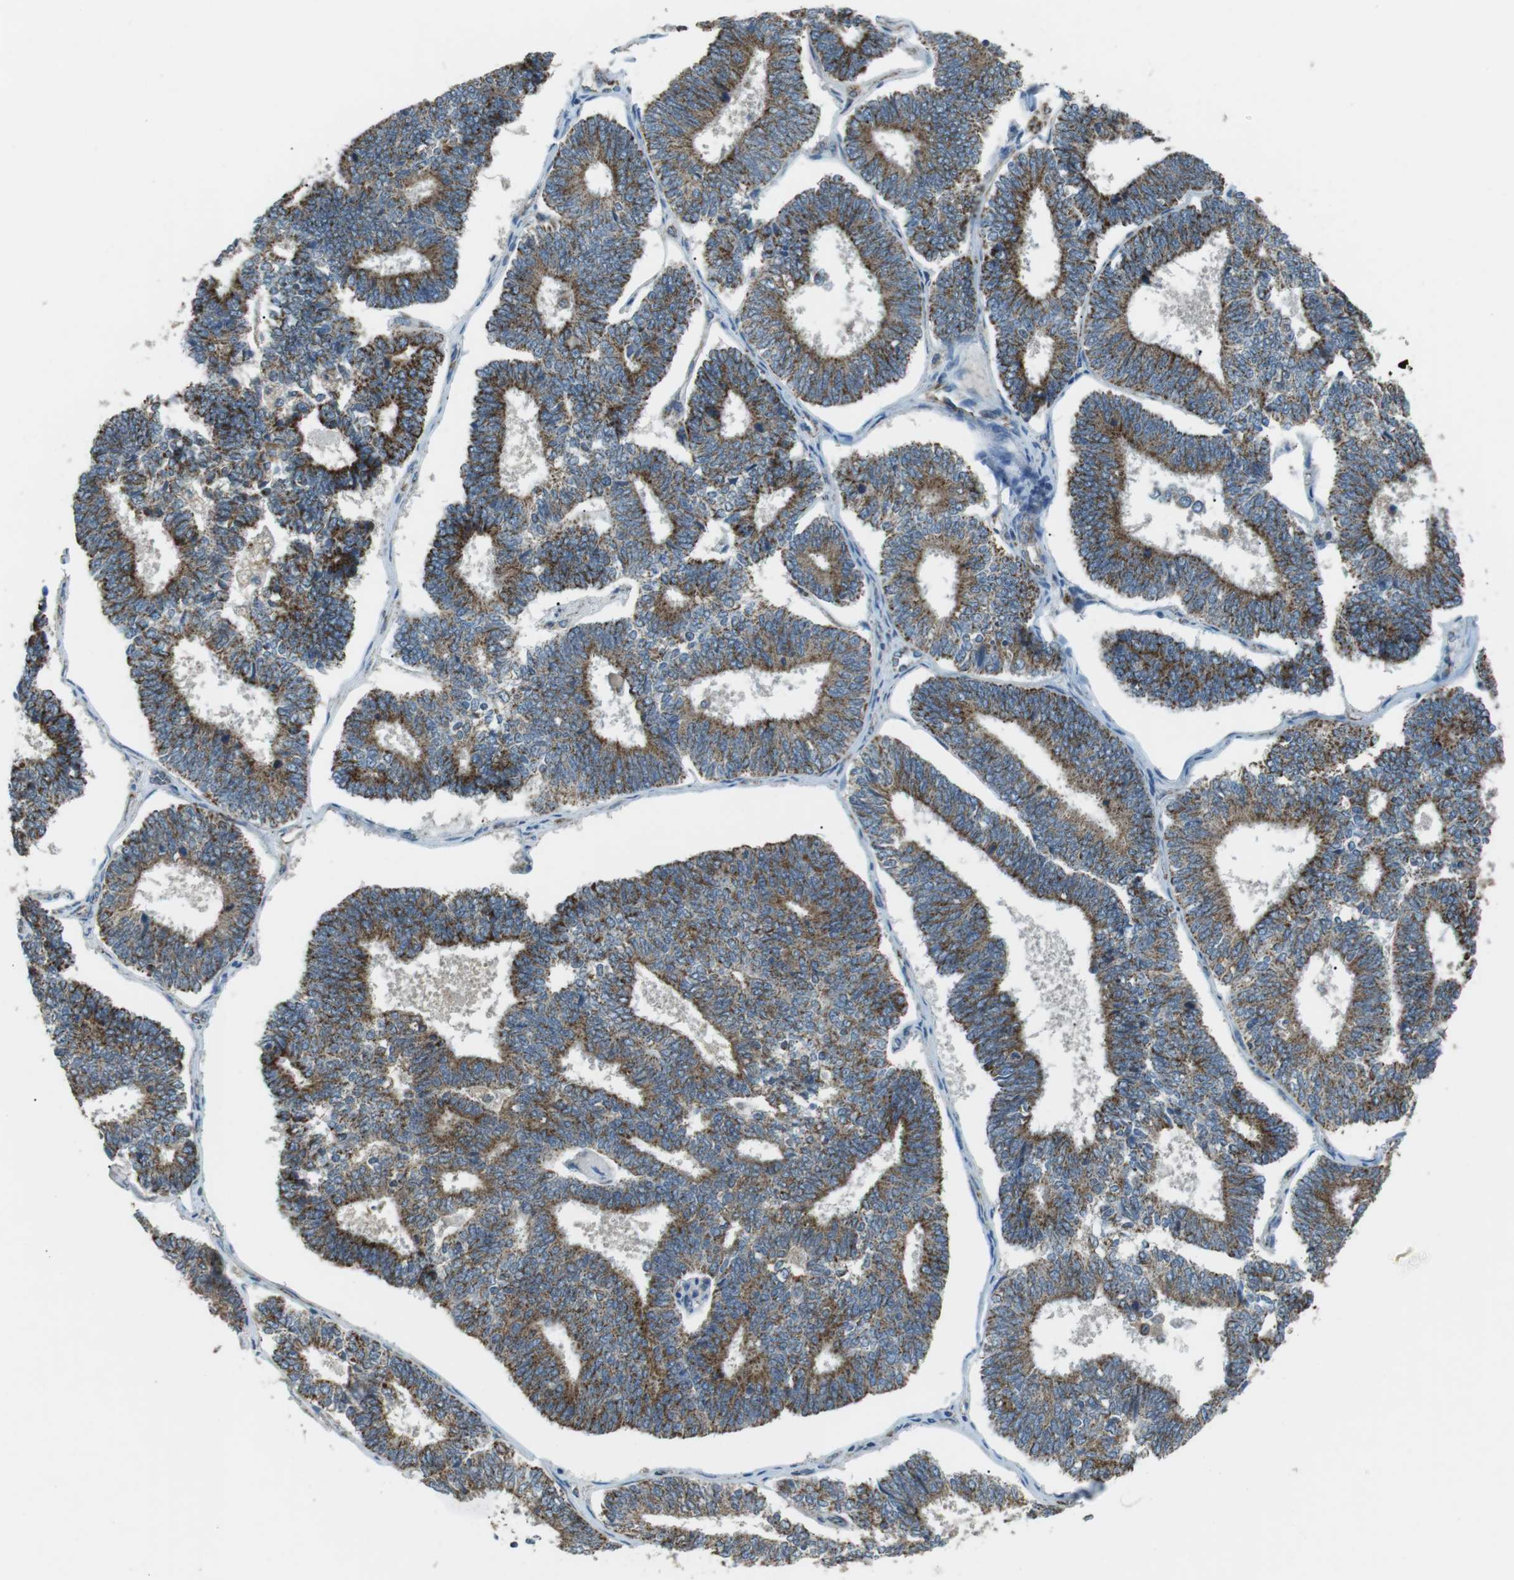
{"staining": {"intensity": "moderate", "quantity": ">75%", "location": "cytoplasmic/membranous"}, "tissue": "endometrial cancer", "cell_type": "Tumor cells", "image_type": "cancer", "snomed": [{"axis": "morphology", "description": "Adenocarcinoma, NOS"}, {"axis": "topography", "description": "Endometrium"}], "caption": "Immunohistochemistry (IHC) of human endometrial cancer (adenocarcinoma) reveals medium levels of moderate cytoplasmic/membranous expression in approximately >75% of tumor cells.", "gene": "BACE1", "patient": {"sex": "female", "age": 70}}